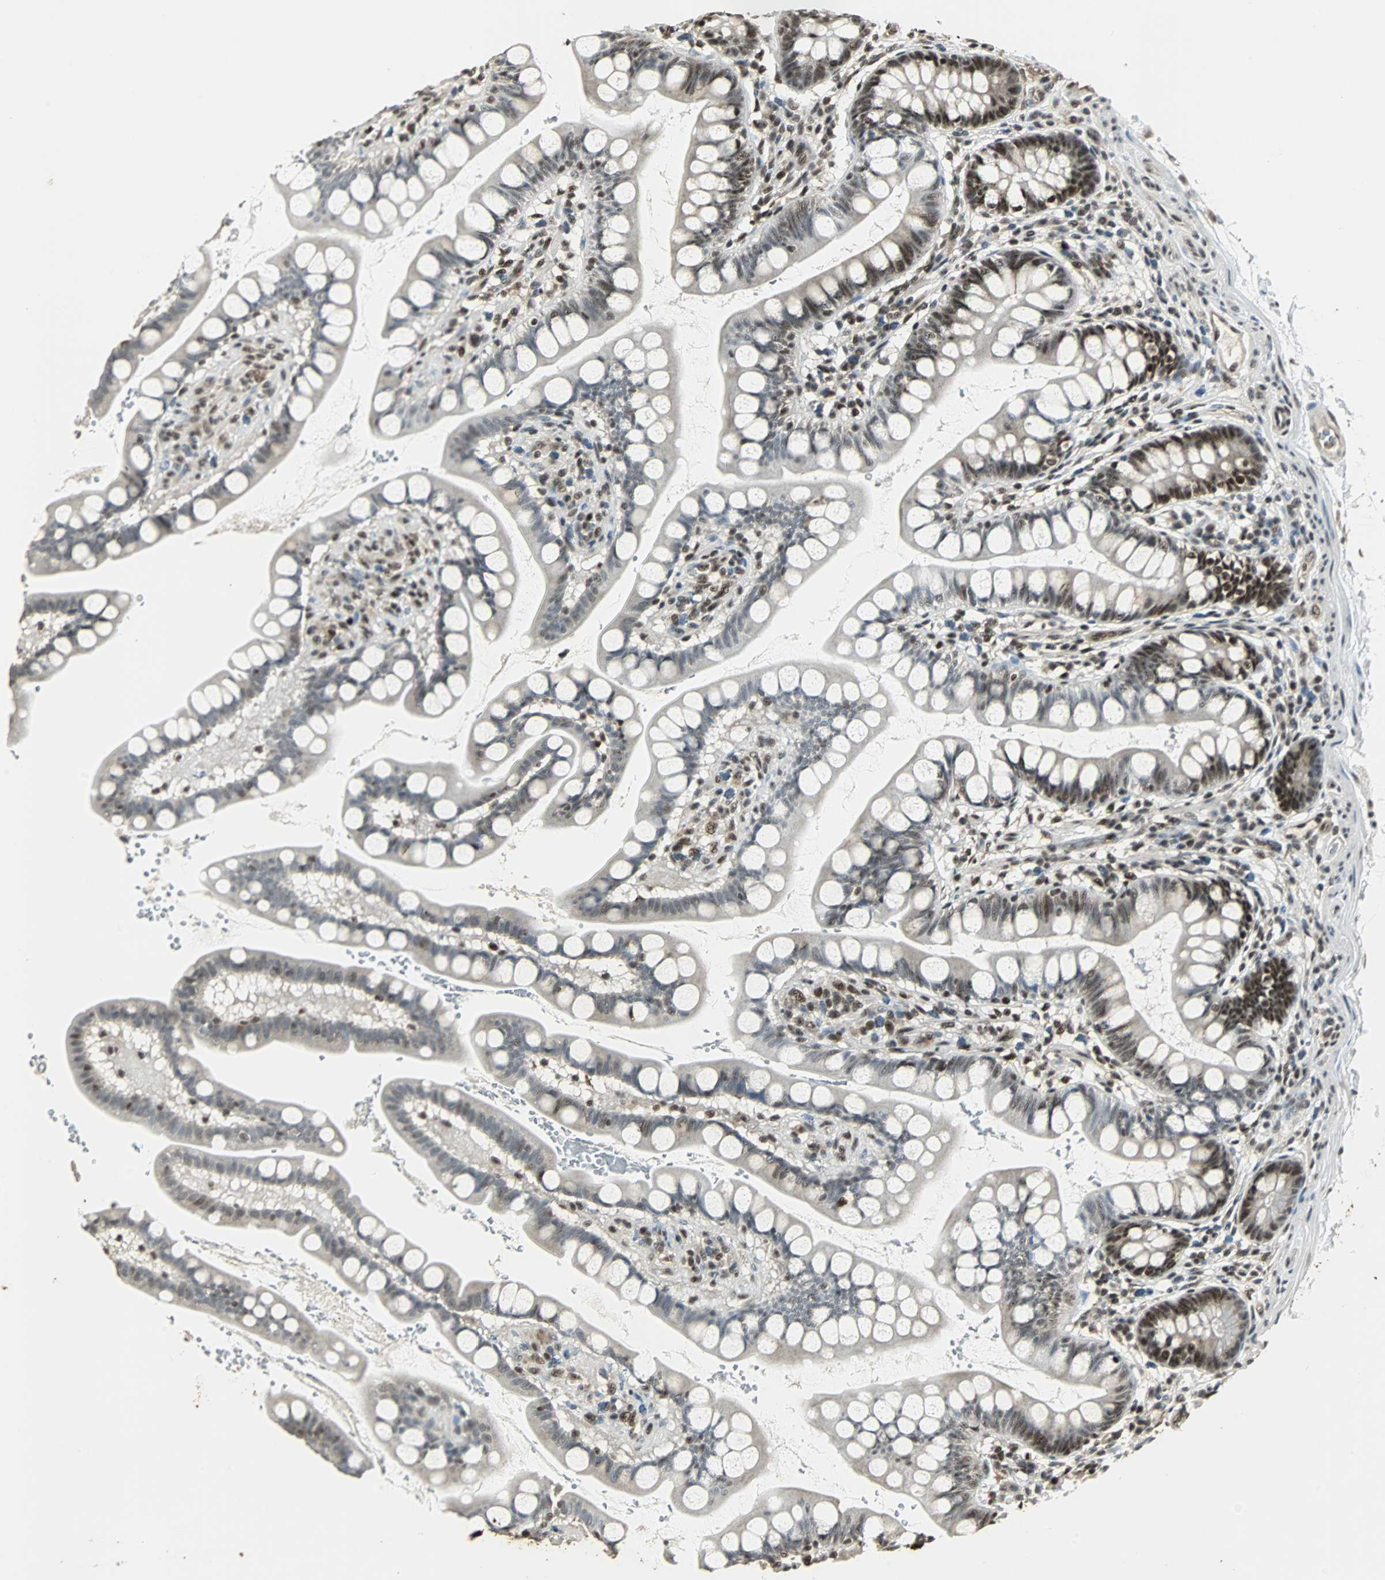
{"staining": {"intensity": "strong", "quantity": "<25%", "location": "nuclear"}, "tissue": "small intestine", "cell_type": "Glandular cells", "image_type": "normal", "snomed": [{"axis": "morphology", "description": "Normal tissue, NOS"}, {"axis": "topography", "description": "Small intestine"}], "caption": "Protein expression analysis of unremarkable human small intestine reveals strong nuclear staining in about <25% of glandular cells.", "gene": "MED4", "patient": {"sex": "female", "age": 58}}